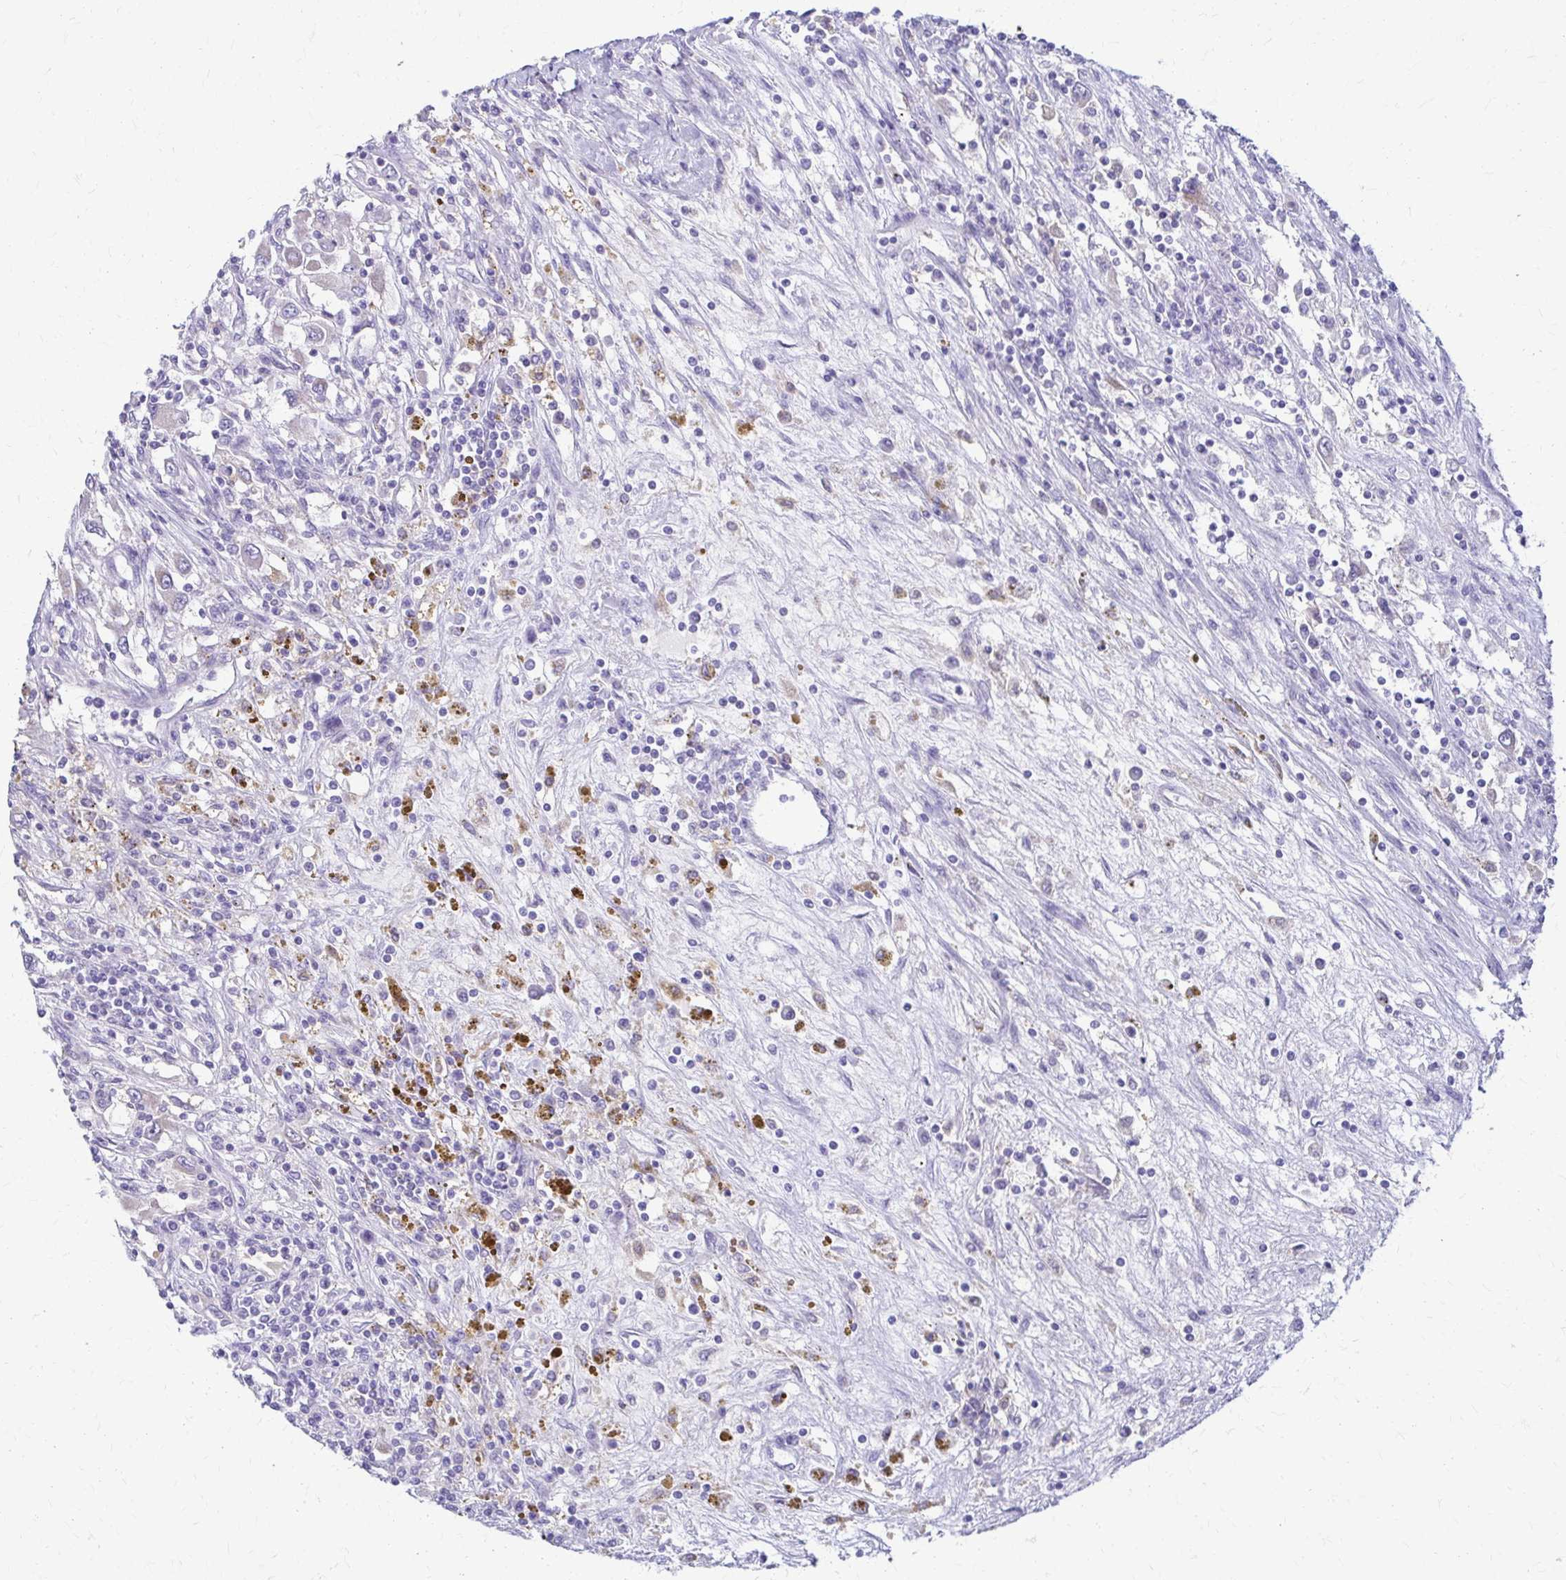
{"staining": {"intensity": "negative", "quantity": "none", "location": "none"}, "tissue": "renal cancer", "cell_type": "Tumor cells", "image_type": "cancer", "snomed": [{"axis": "morphology", "description": "Adenocarcinoma, NOS"}, {"axis": "topography", "description": "Kidney"}], "caption": "DAB (3,3'-diaminobenzidine) immunohistochemical staining of renal cancer (adenocarcinoma) exhibits no significant staining in tumor cells.", "gene": "SAMD13", "patient": {"sex": "female", "age": 67}}